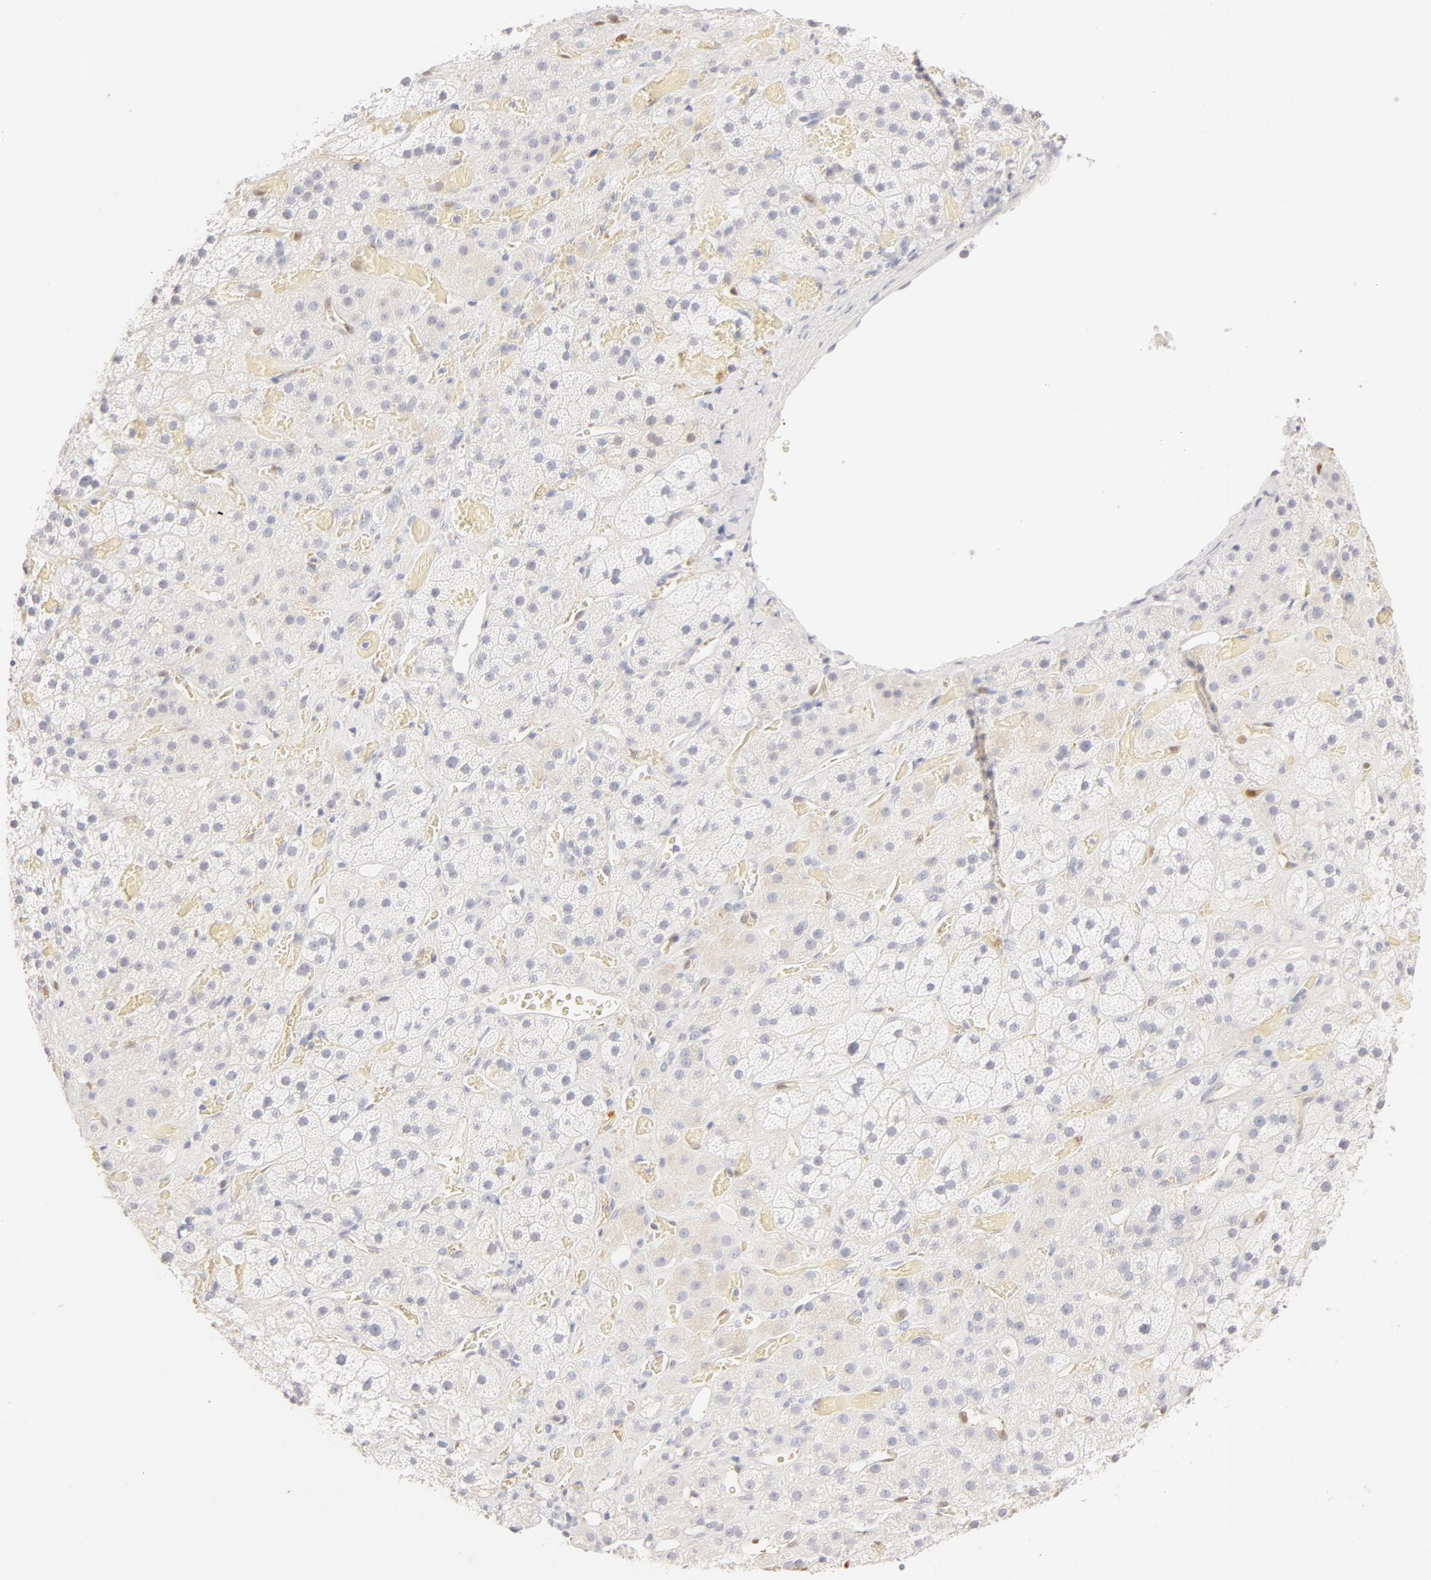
{"staining": {"intensity": "negative", "quantity": "none", "location": "none"}, "tissue": "adrenal gland", "cell_type": "Glandular cells", "image_type": "normal", "snomed": [{"axis": "morphology", "description": "Normal tissue, NOS"}, {"axis": "topography", "description": "Adrenal gland"}], "caption": "The IHC micrograph has no significant expression in glandular cells of adrenal gland. (Stains: DAB (3,3'-diaminobenzidine) immunohistochemistry (IHC) with hematoxylin counter stain, Microscopy: brightfield microscopy at high magnification).", "gene": "CA2", "patient": {"sex": "male", "age": 57}}